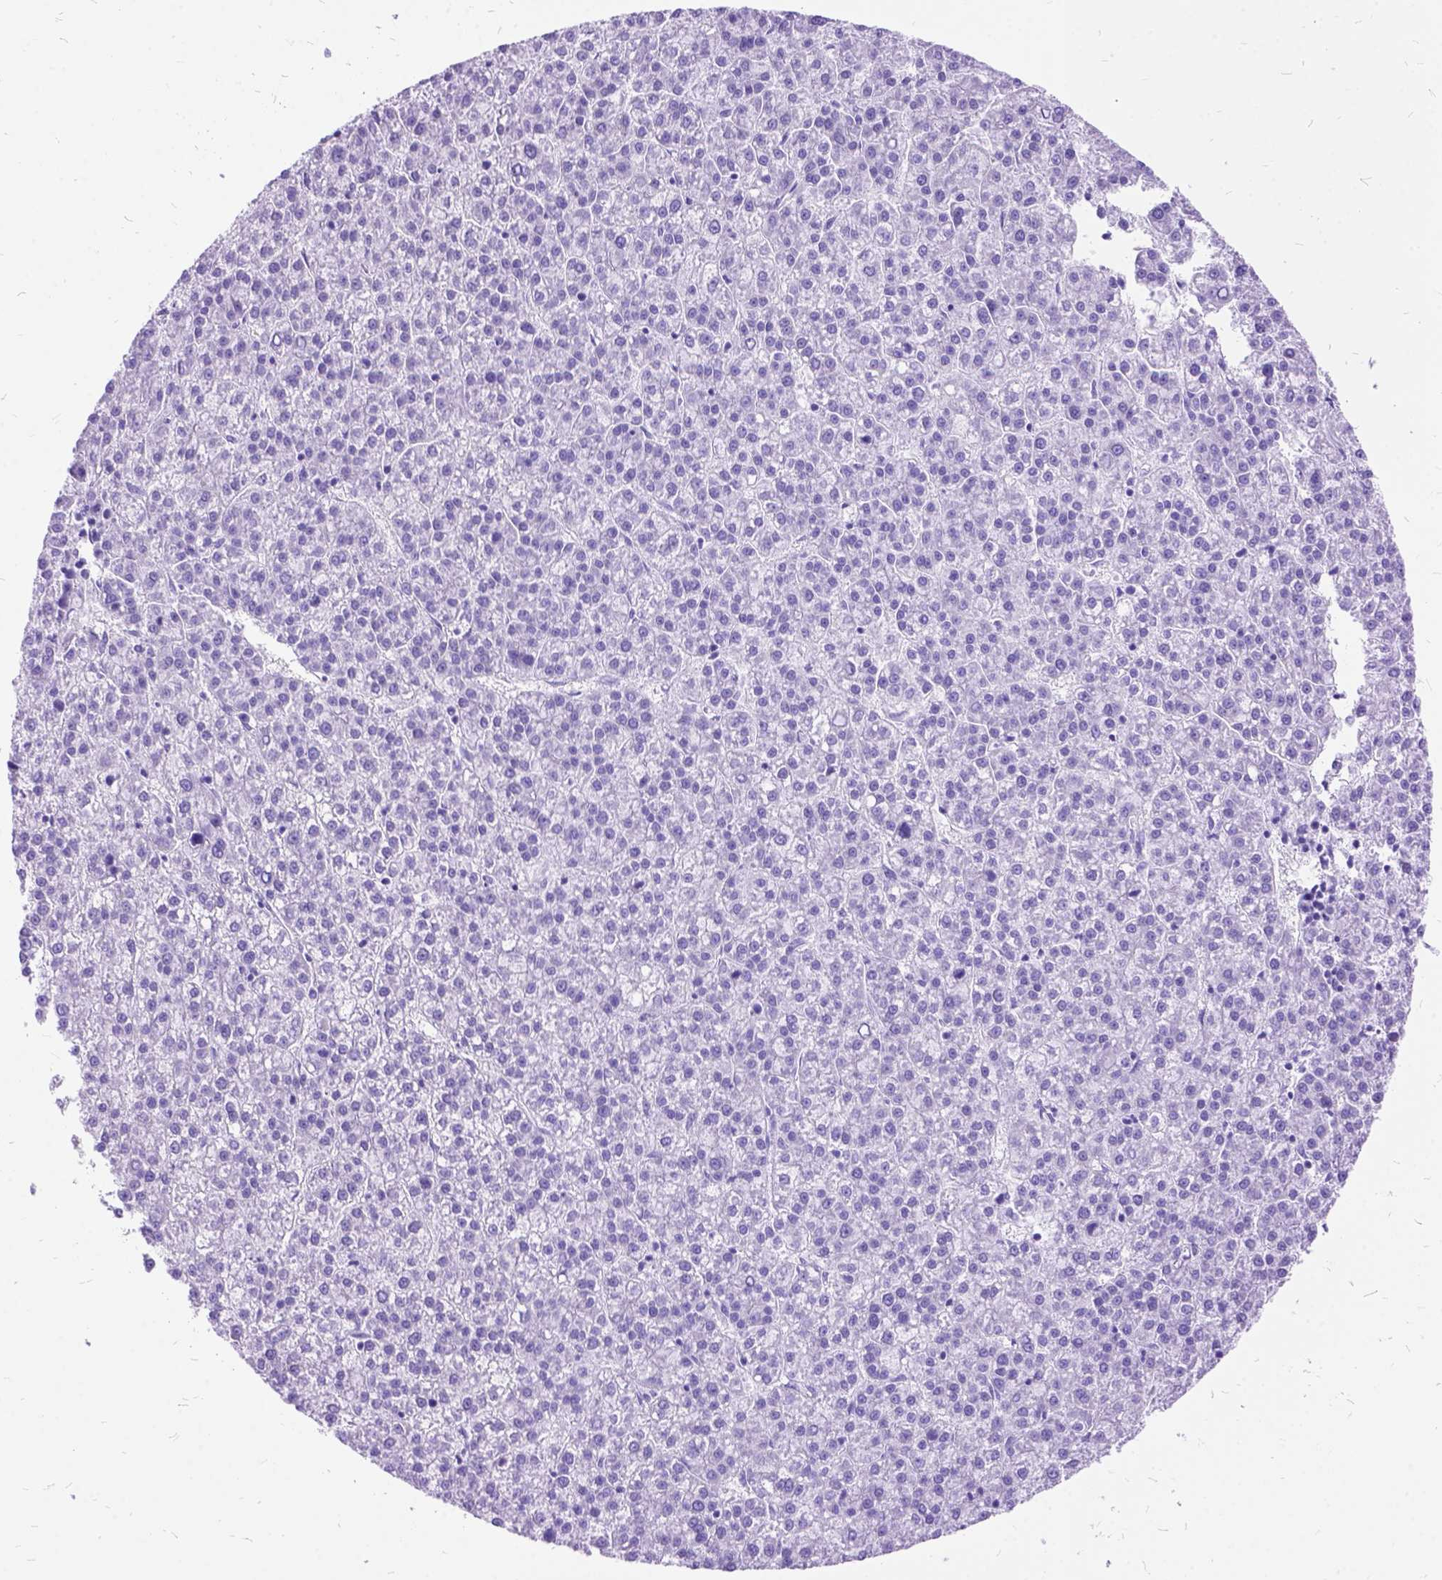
{"staining": {"intensity": "negative", "quantity": "none", "location": "none"}, "tissue": "liver cancer", "cell_type": "Tumor cells", "image_type": "cancer", "snomed": [{"axis": "morphology", "description": "Carcinoma, Hepatocellular, NOS"}, {"axis": "topography", "description": "Liver"}], "caption": "A histopathology image of hepatocellular carcinoma (liver) stained for a protein demonstrates no brown staining in tumor cells.", "gene": "DNAH2", "patient": {"sex": "female", "age": 58}}